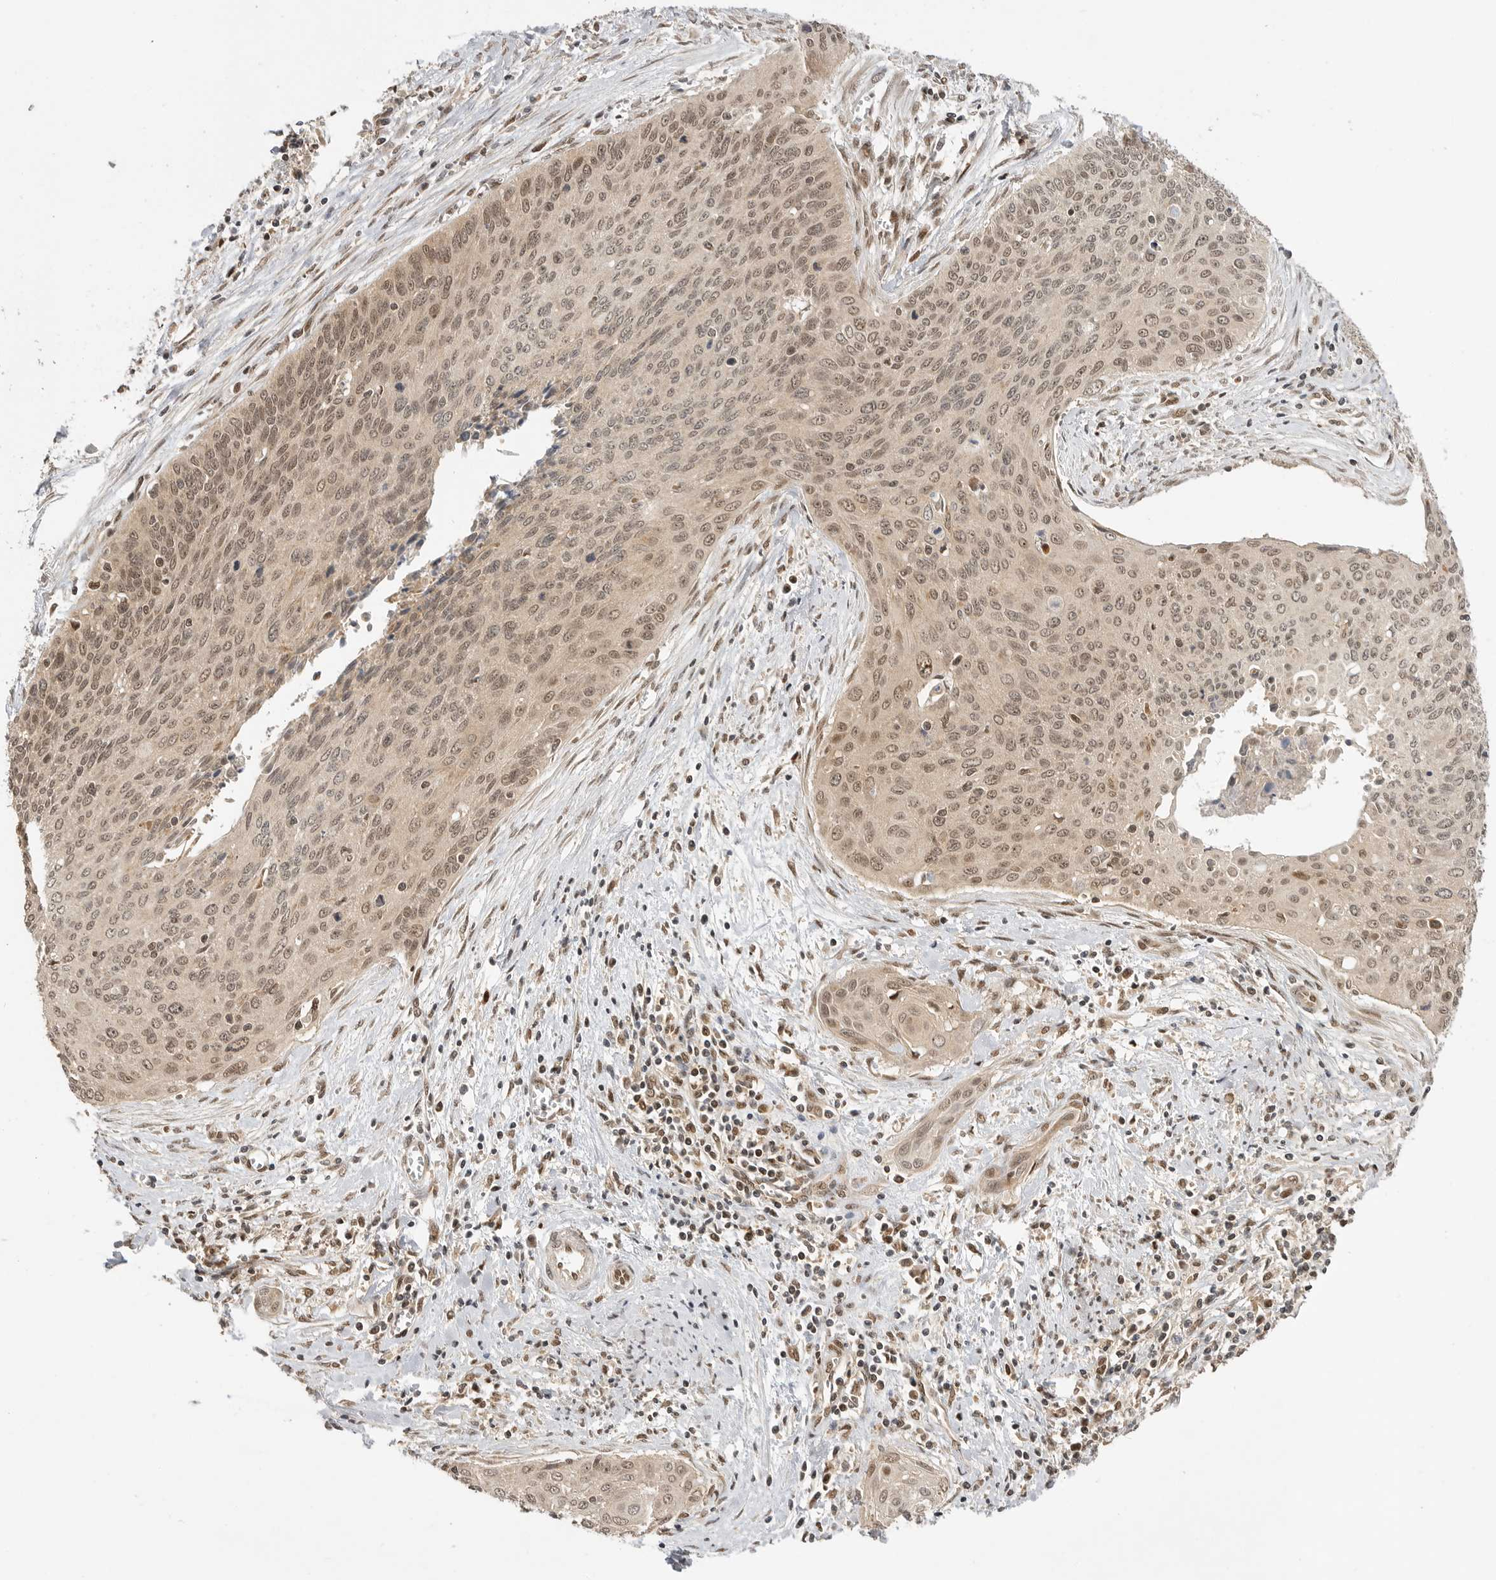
{"staining": {"intensity": "moderate", "quantity": ">75%", "location": "cytoplasmic/membranous,nuclear"}, "tissue": "cervical cancer", "cell_type": "Tumor cells", "image_type": "cancer", "snomed": [{"axis": "morphology", "description": "Squamous cell carcinoma, NOS"}, {"axis": "topography", "description": "Cervix"}], "caption": "Immunohistochemistry (IHC) (DAB (3,3'-diaminobenzidine)) staining of human cervical cancer (squamous cell carcinoma) demonstrates moderate cytoplasmic/membranous and nuclear protein staining in about >75% of tumor cells.", "gene": "ALKAL1", "patient": {"sex": "female", "age": 55}}